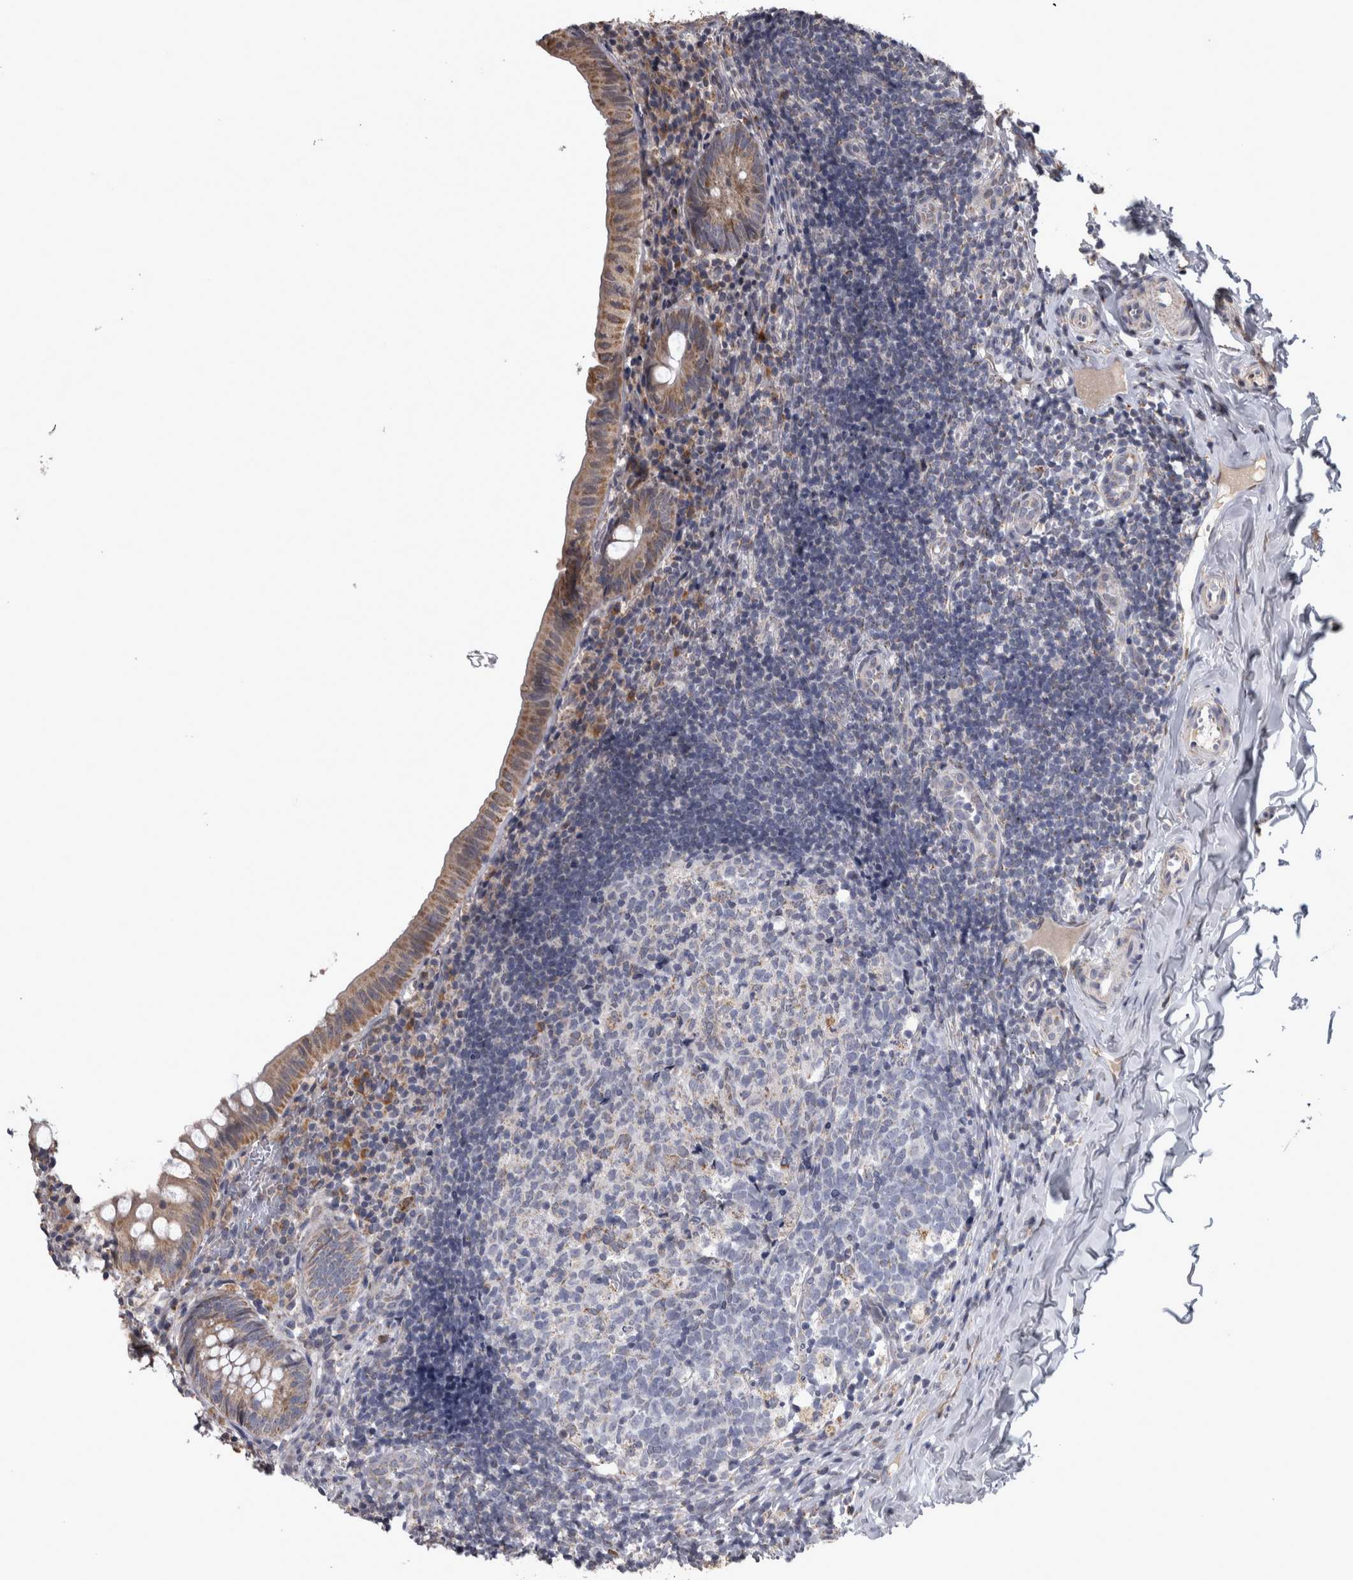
{"staining": {"intensity": "moderate", "quantity": ">75%", "location": "cytoplasmic/membranous"}, "tissue": "appendix", "cell_type": "Glandular cells", "image_type": "normal", "snomed": [{"axis": "morphology", "description": "Normal tissue, NOS"}, {"axis": "topography", "description": "Appendix"}], "caption": "Benign appendix was stained to show a protein in brown. There is medium levels of moderate cytoplasmic/membranous positivity in approximately >75% of glandular cells.", "gene": "DBT", "patient": {"sex": "male", "age": 8}}